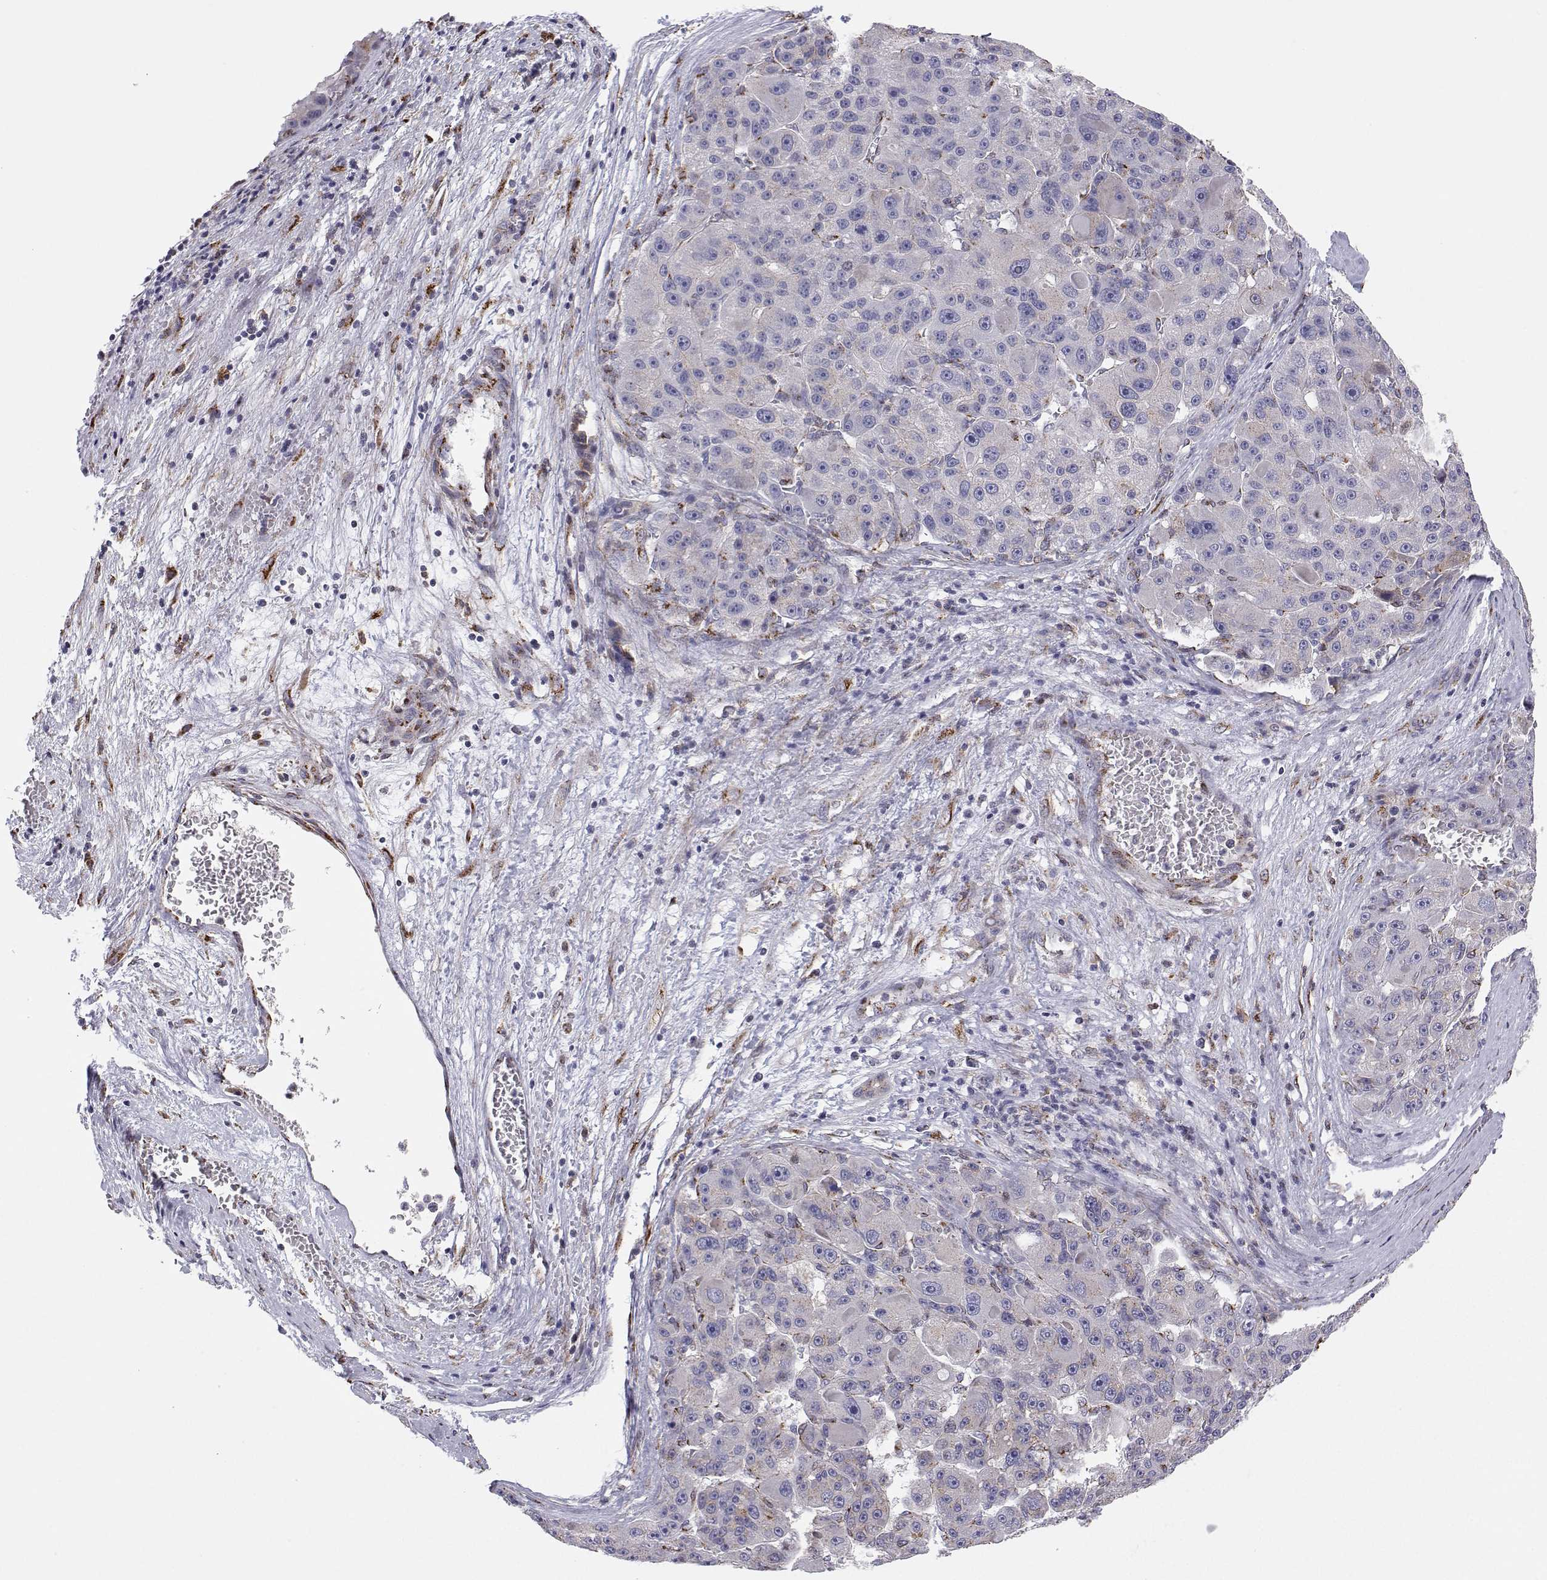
{"staining": {"intensity": "negative", "quantity": "none", "location": "none"}, "tissue": "liver cancer", "cell_type": "Tumor cells", "image_type": "cancer", "snomed": [{"axis": "morphology", "description": "Carcinoma, Hepatocellular, NOS"}, {"axis": "topography", "description": "Liver"}], "caption": "Immunohistochemistry photomicrograph of human liver hepatocellular carcinoma stained for a protein (brown), which demonstrates no staining in tumor cells.", "gene": "STARD13", "patient": {"sex": "male", "age": 76}}